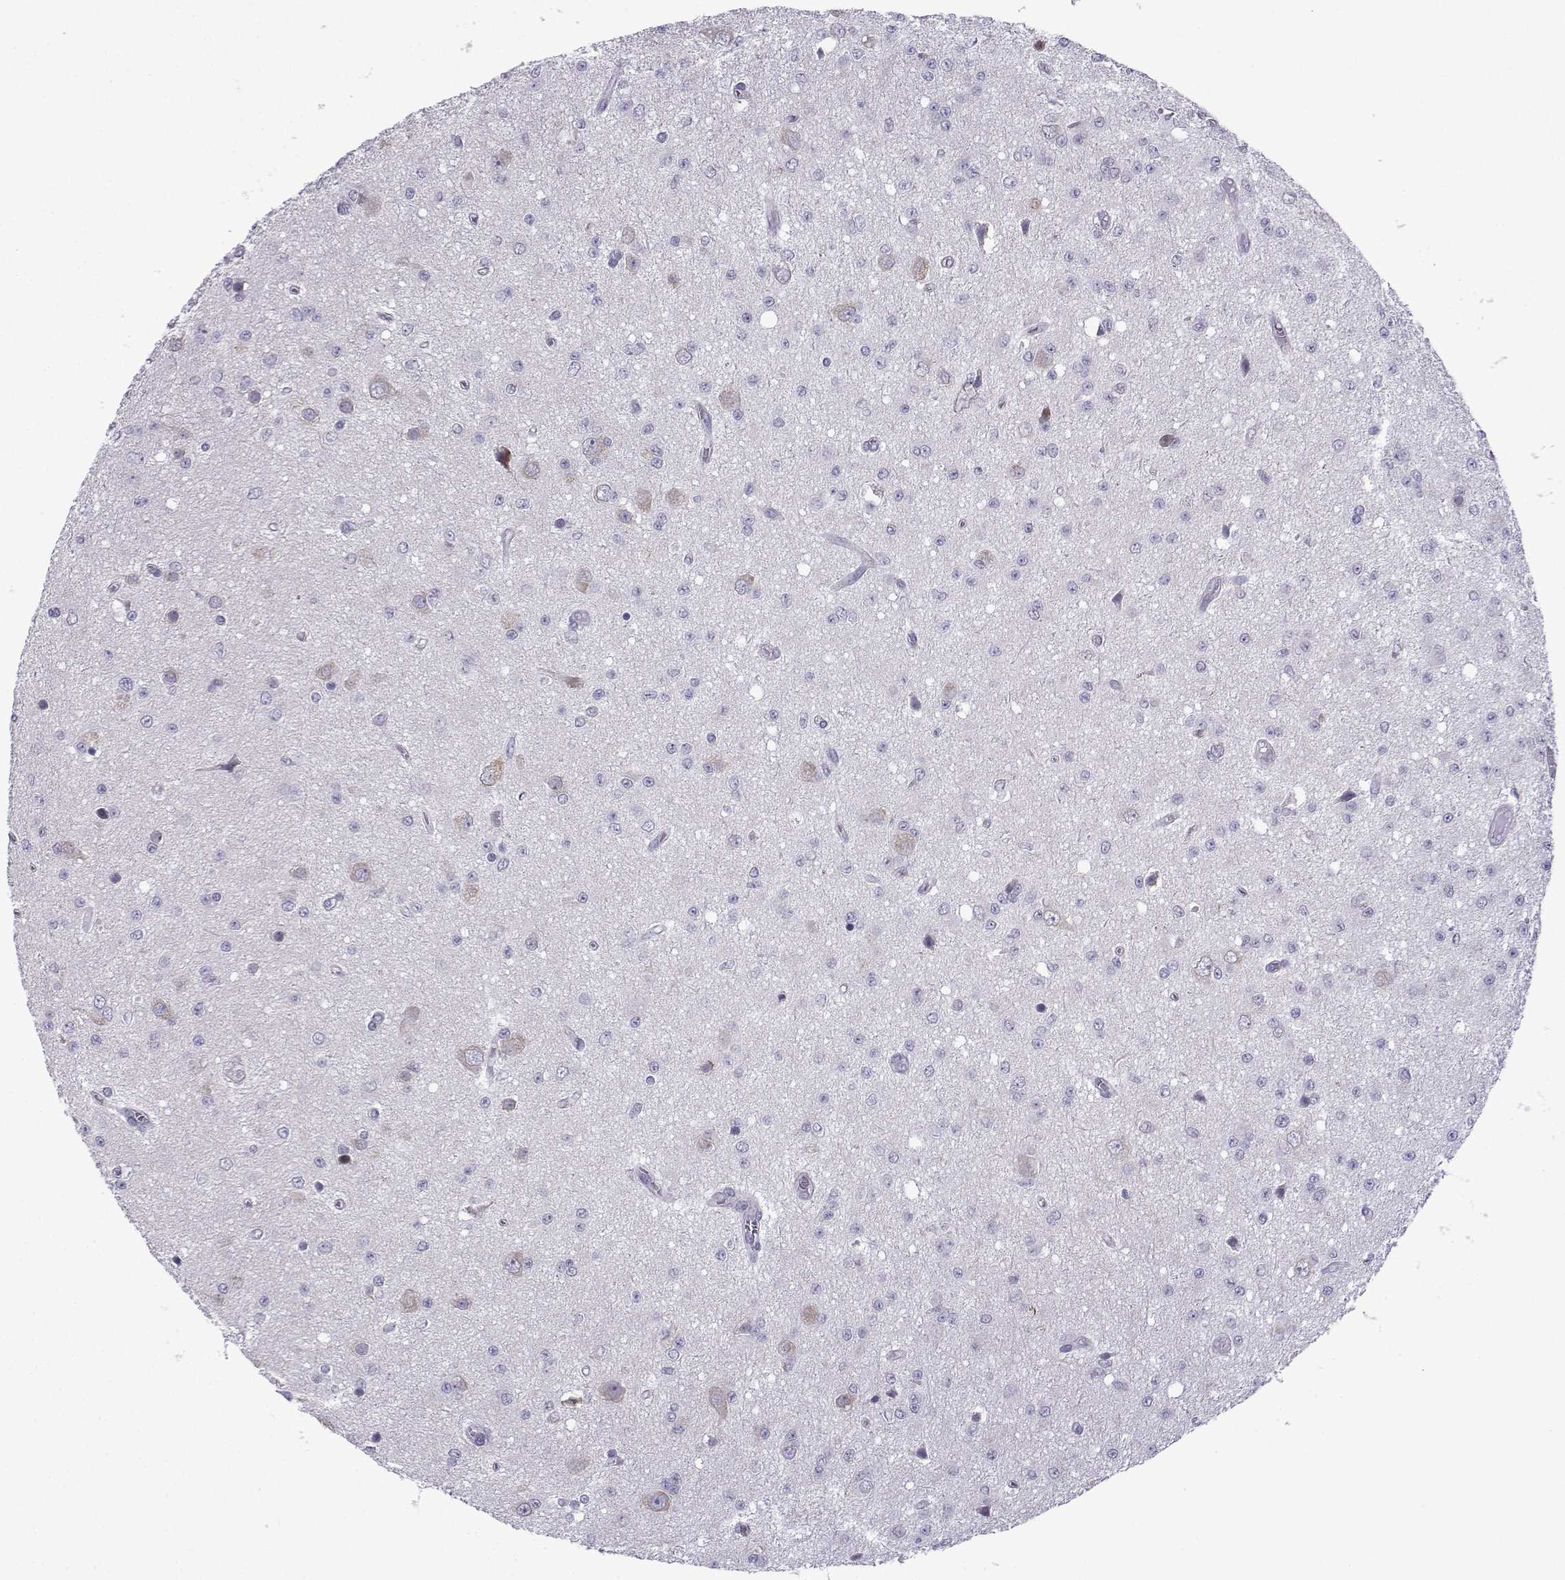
{"staining": {"intensity": "negative", "quantity": "none", "location": "none"}, "tissue": "glioma", "cell_type": "Tumor cells", "image_type": "cancer", "snomed": [{"axis": "morphology", "description": "Glioma, malignant, Low grade"}, {"axis": "topography", "description": "Brain"}], "caption": "Immunohistochemistry micrograph of human low-grade glioma (malignant) stained for a protein (brown), which exhibits no expression in tumor cells. (Stains: DAB IHC with hematoxylin counter stain, Microscopy: brightfield microscopy at high magnification).", "gene": "CFAP70", "patient": {"sex": "female", "age": 45}}